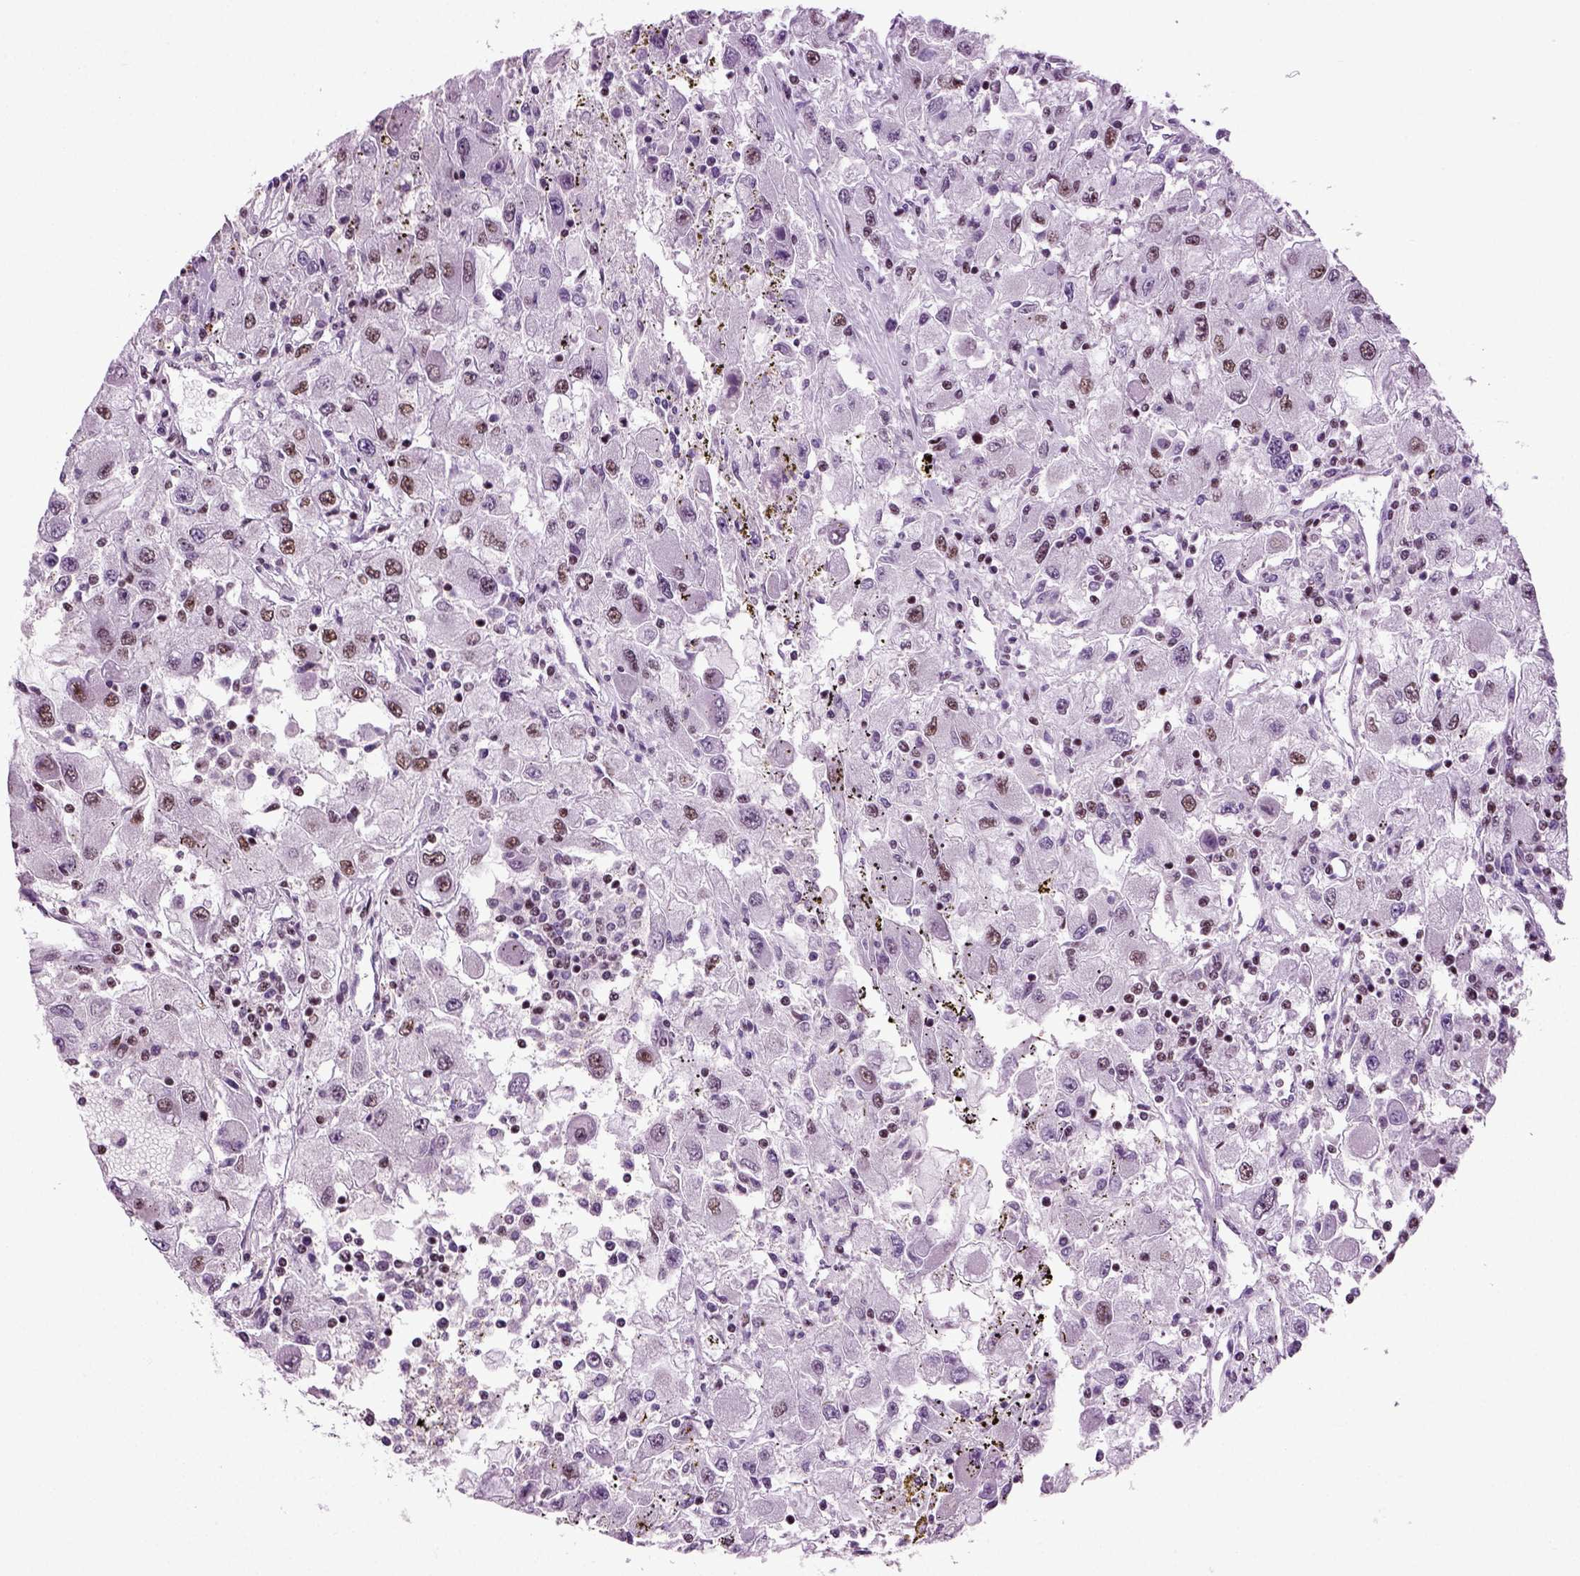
{"staining": {"intensity": "weak", "quantity": "25%-75%", "location": "nuclear"}, "tissue": "renal cancer", "cell_type": "Tumor cells", "image_type": "cancer", "snomed": [{"axis": "morphology", "description": "Adenocarcinoma, NOS"}, {"axis": "topography", "description": "Kidney"}], "caption": "A brown stain highlights weak nuclear staining of a protein in renal cancer (adenocarcinoma) tumor cells.", "gene": "RCOR3", "patient": {"sex": "female", "age": 67}}